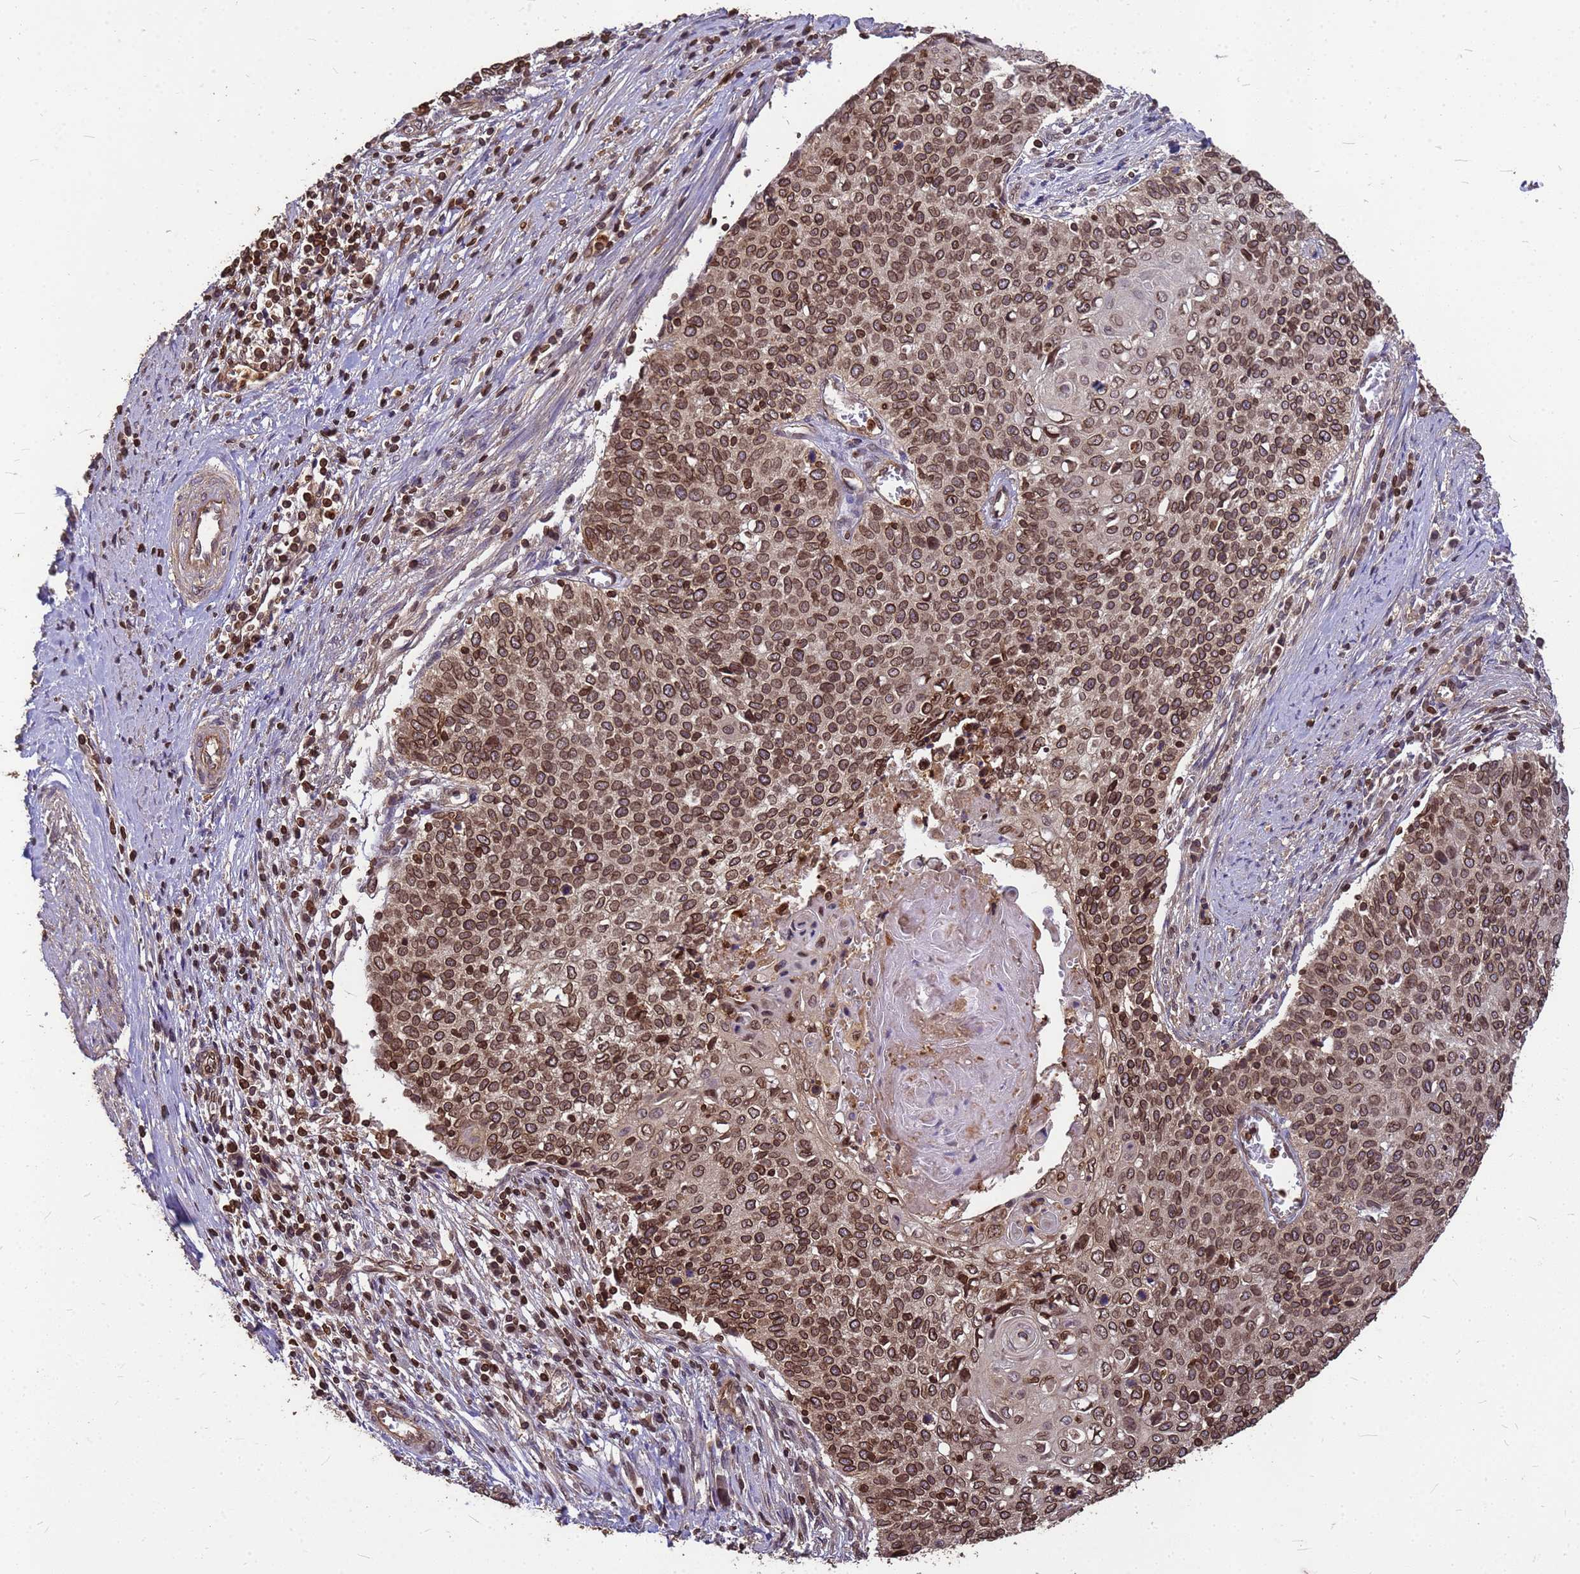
{"staining": {"intensity": "moderate", "quantity": ">75%", "location": "cytoplasmic/membranous,nuclear"}, "tissue": "cervical cancer", "cell_type": "Tumor cells", "image_type": "cancer", "snomed": [{"axis": "morphology", "description": "Squamous cell carcinoma, NOS"}, {"axis": "topography", "description": "Cervix"}], "caption": "Cervical cancer stained with DAB (3,3'-diaminobenzidine) IHC demonstrates medium levels of moderate cytoplasmic/membranous and nuclear staining in about >75% of tumor cells.", "gene": "C1orf35", "patient": {"sex": "female", "age": 39}}